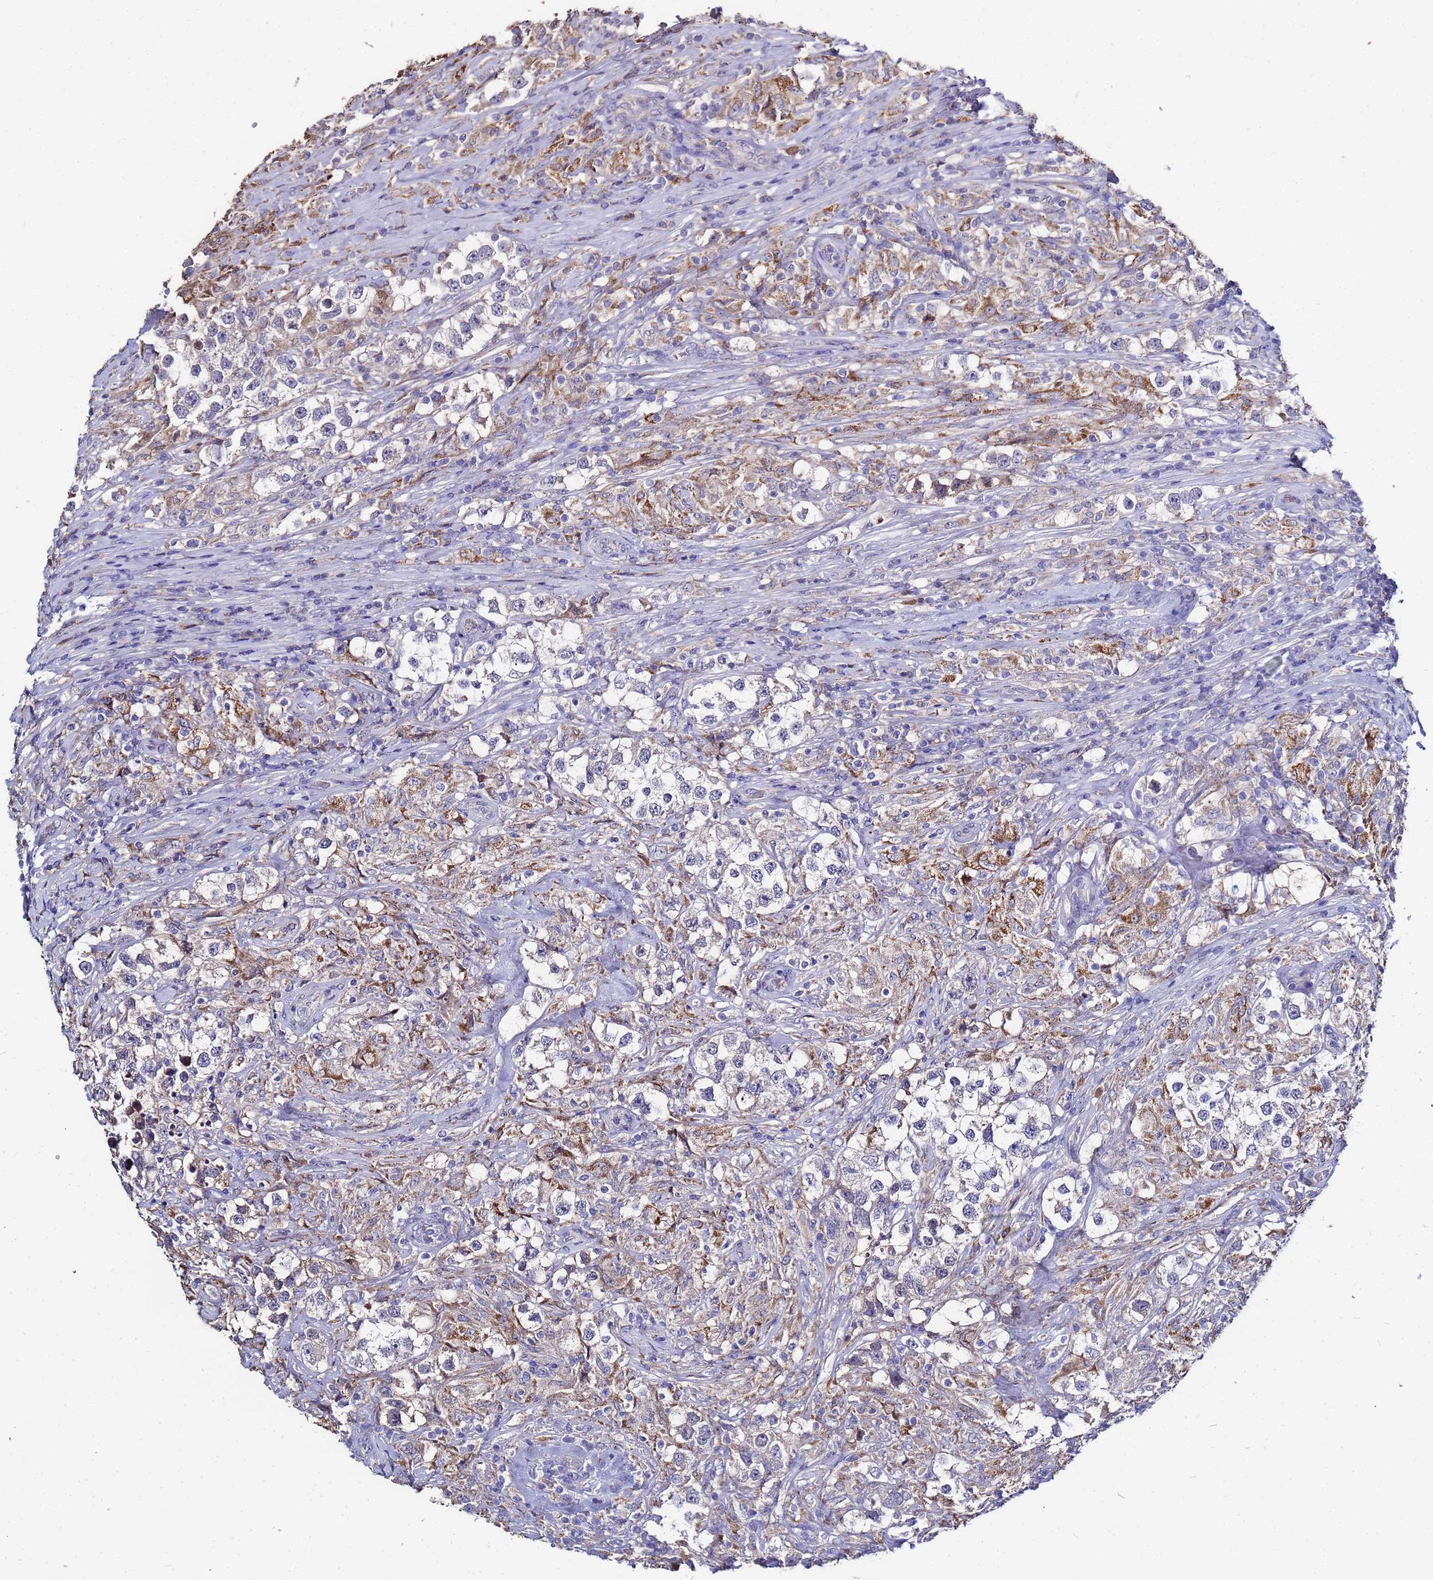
{"staining": {"intensity": "negative", "quantity": "none", "location": "none"}, "tissue": "testis cancer", "cell_type": "Tumor cells", "image_type": "cancer", "snomed": [{"axis": "morphology", "description": "Seminoma, NOS"}, {"axis": "topography", "description": "Testis"}], "caption": "Testis cancer stained for a protein using immunohistochemistry (IHC) exhibits no positivity tumor cells.", "gene": "TCP10L", "patient": {"sex": "male", "age": 46}}